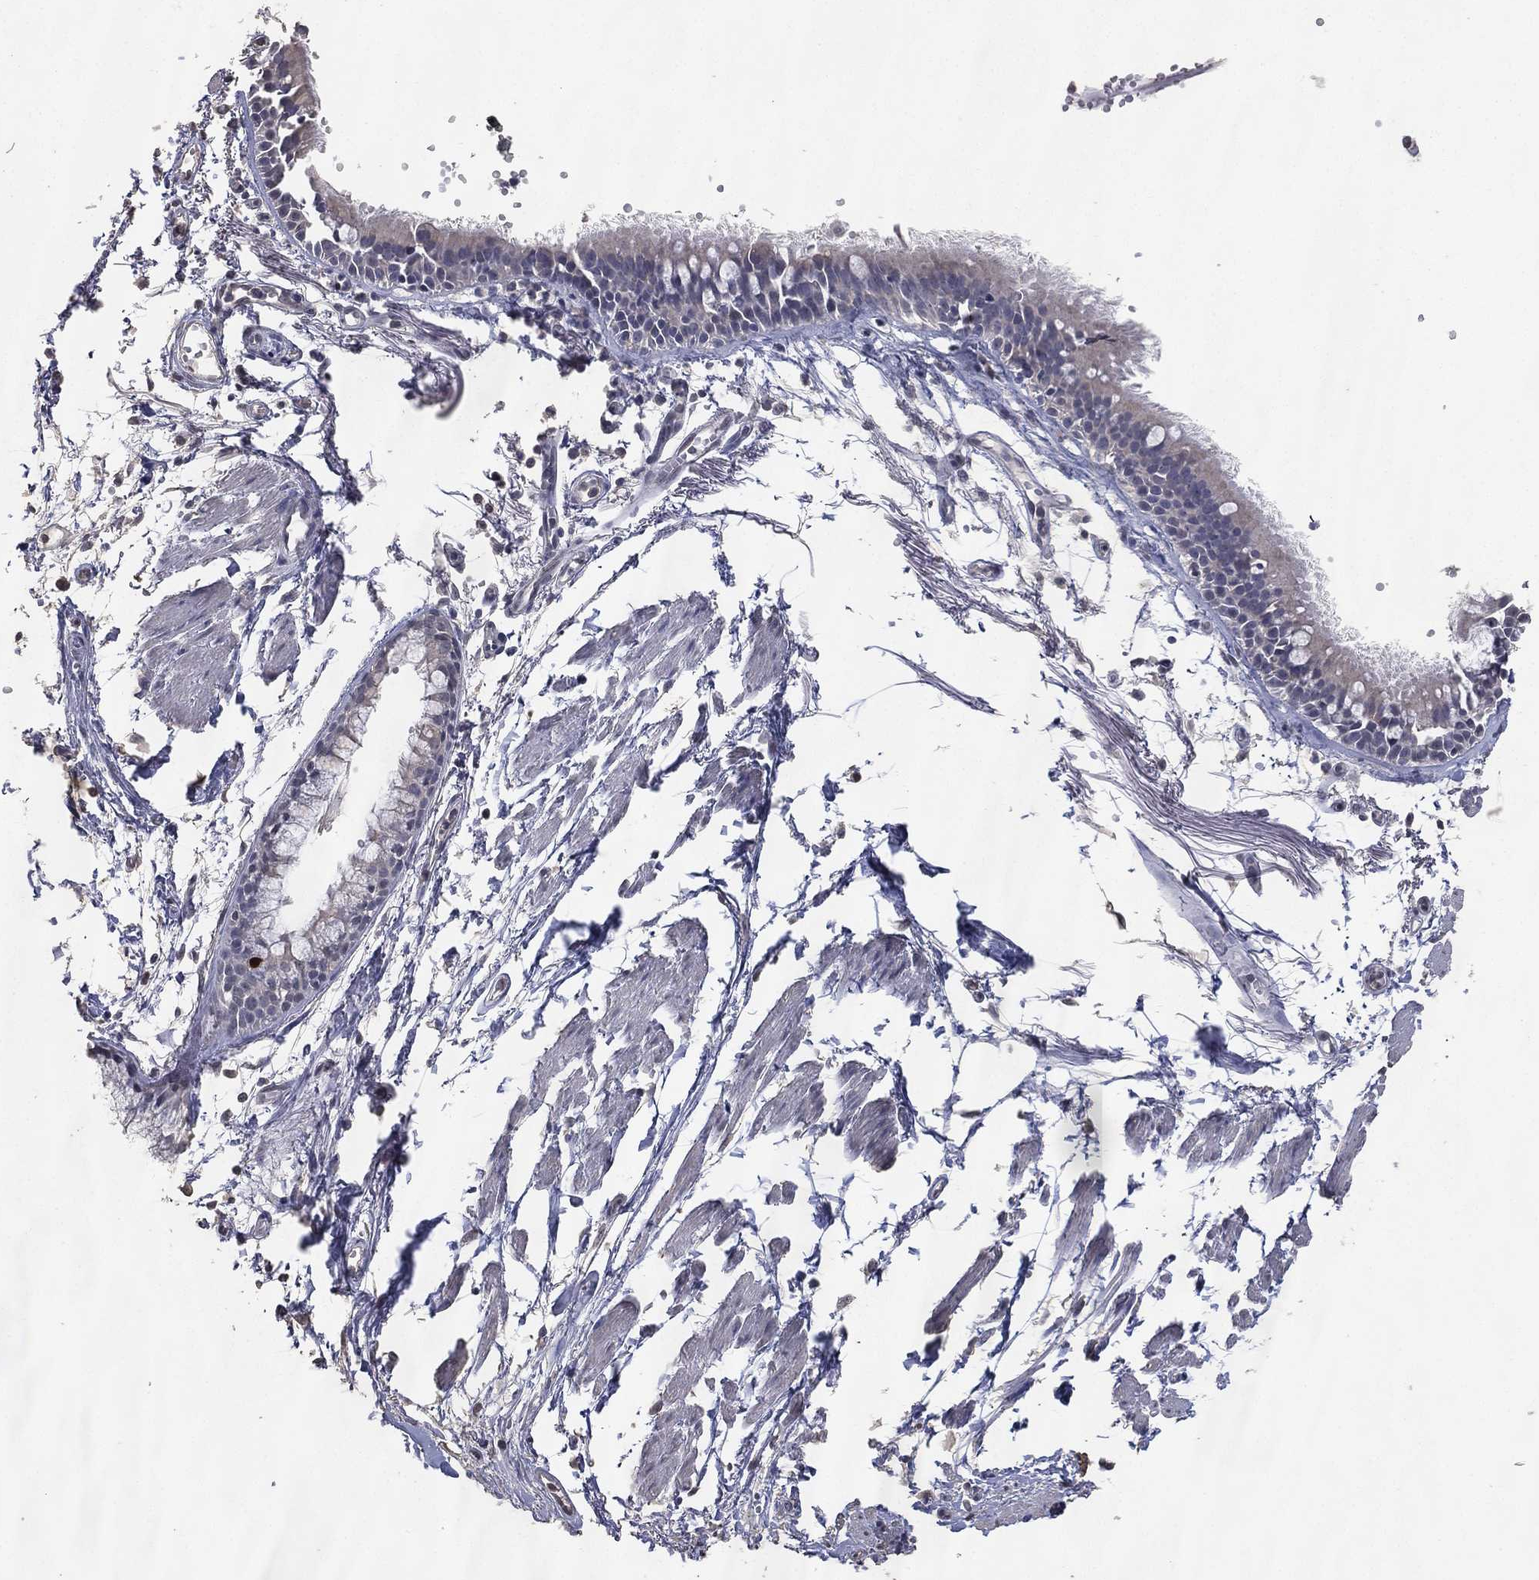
{"staining": {"intensity": "negative", "quantity": "none", "location": "none"}, "tissue": "adipose tissue", "cell_type": "Adipocytes", "image_type": "normal", "snomed": [{"axis": "morphology", "description": "Normal tissue, NOS"}, {"axis": "morphology", "description": "Squamous cell carcinoma, NOS"}, {"axis": "topography", "description": "Cartilage tissue"}, {"axis": "topography", "description": "Lung"}], "caption": "High power microscopy micrograph of an immunohistochemistry histopathology image of unremarkable adipose tissue, revealing no significant positivity in adipocytes.", "gene": "DSG1", "patient": {"sex": "male", "age": 66}}